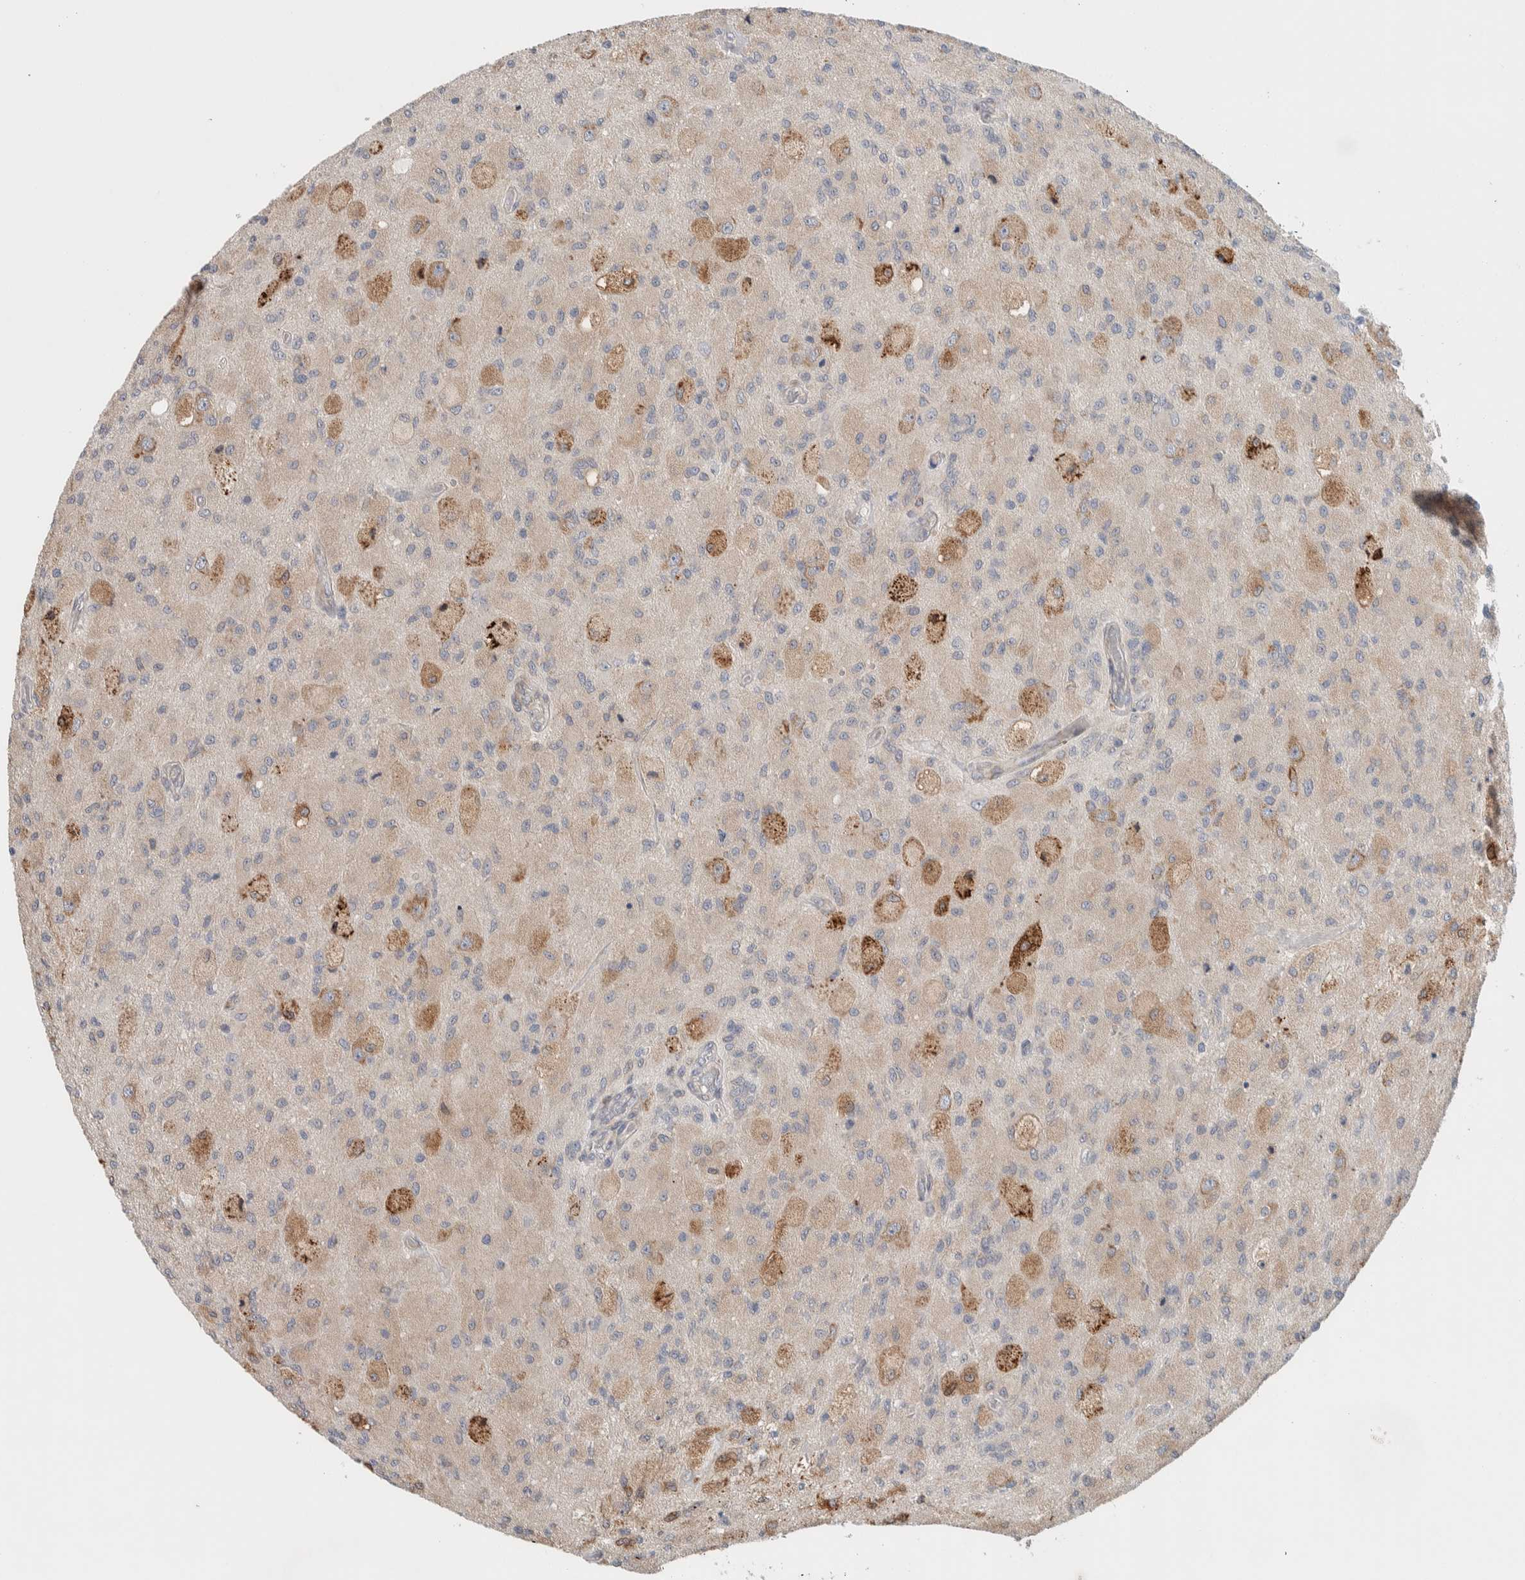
{"staining": {"intensity": "weak", "quantity": "<25%", "location": "cytoplasmic/membranous"}, "tissue": "glioma", "cell_type": "Tumor cells", "image_type": "cancer", "snomed": [{"axis": "morphology", "description": "Normal tissue, NOS"}, {"axis": "morphology", "description": "Glioma, malignant, High grade"}, {"axis": "topography", "description": "Cerebral cortex"}], "caption": "High power microscopy photomicrograph of an IHC photomicrograph of glioma, revealing no significant staining in tumor cells. (DAB (3,3'-diaminobenzidine) immunohistochemistry (IHC), high magnification).", "gene": "ADCY8", "patient": {"sex": "male", "age": 77}}